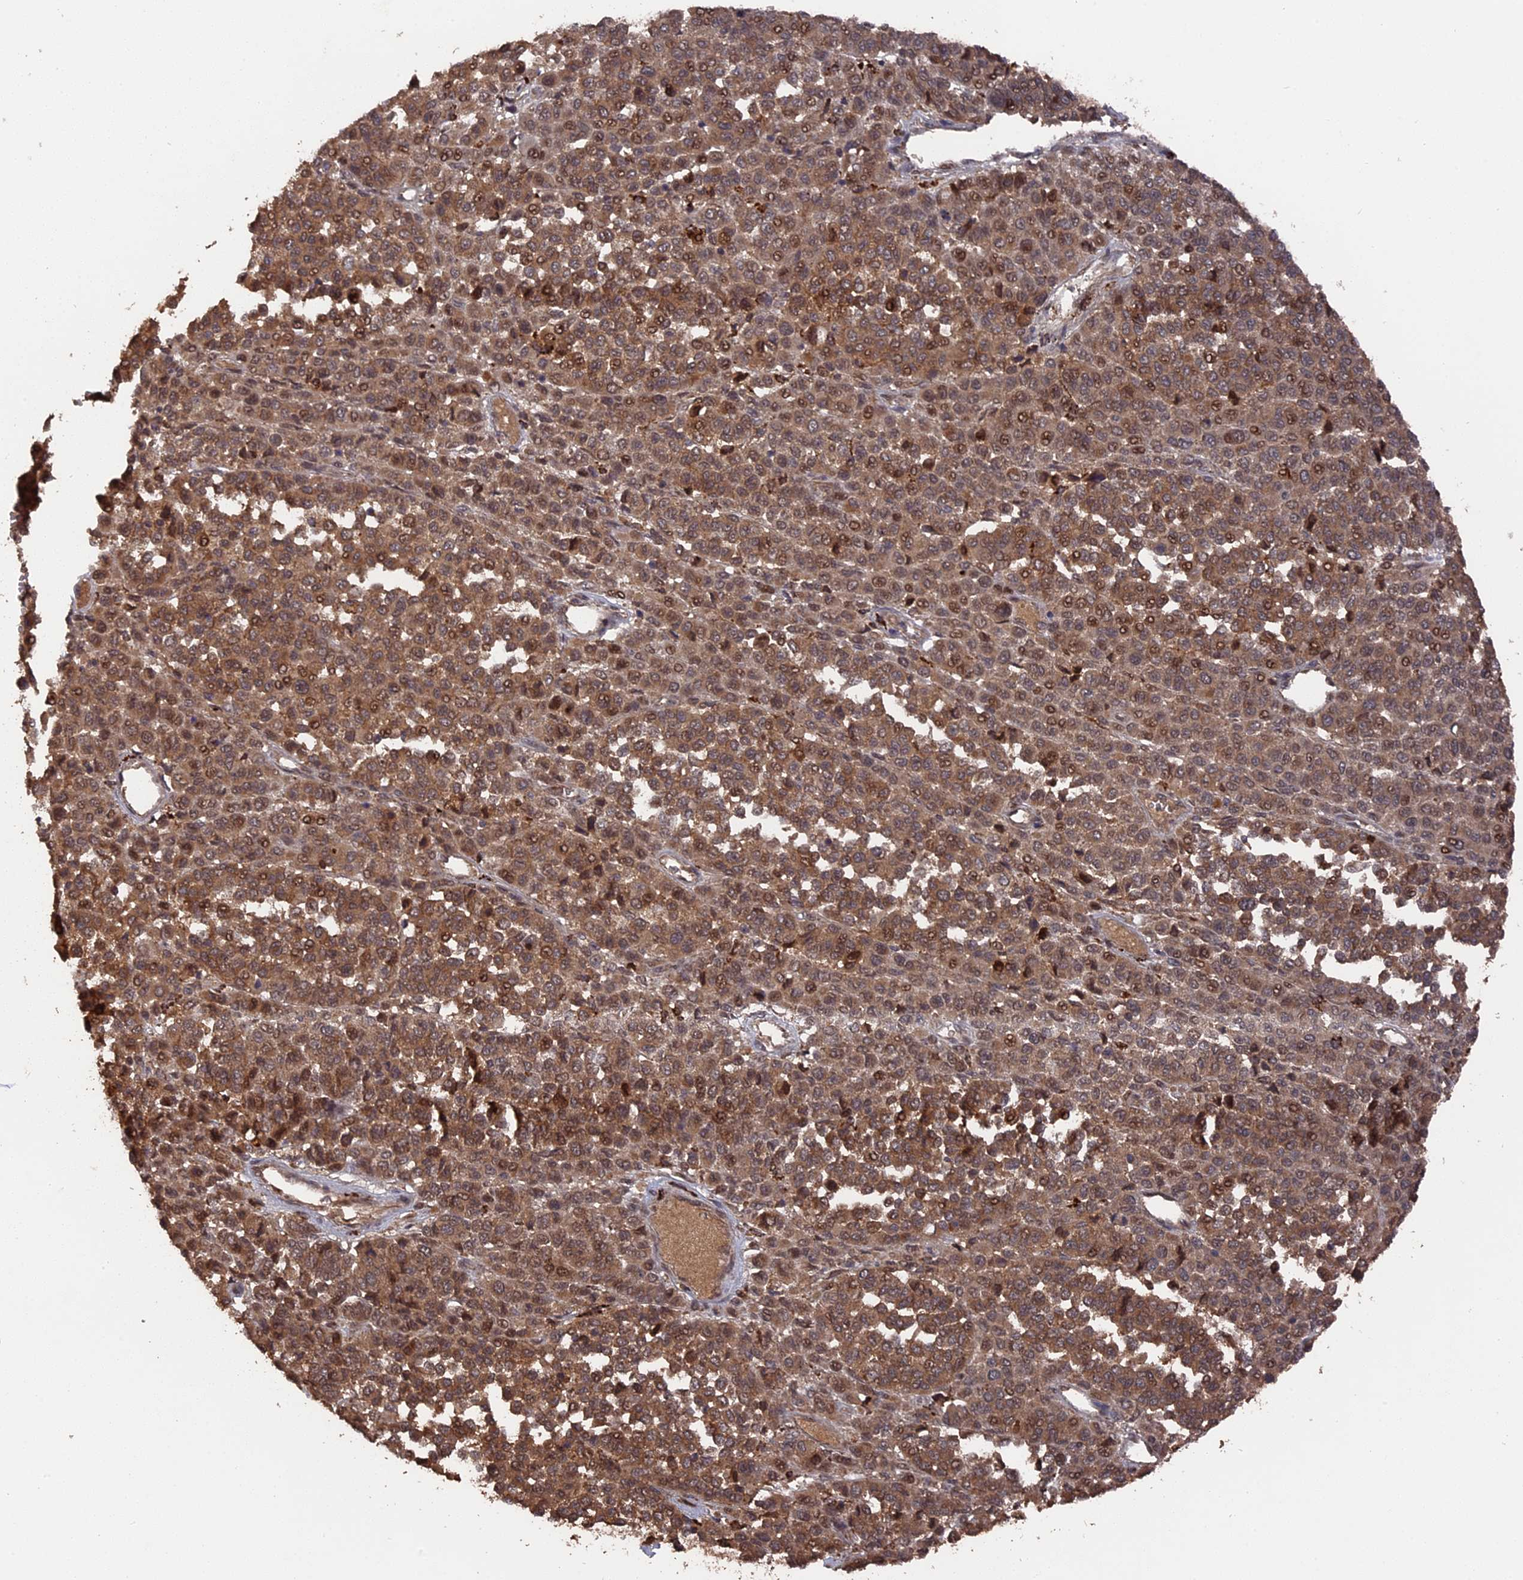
{"staining": {"intensity": "moderate", "quantity": ">75%", "location": "cytoplasmic/membranous,nuclear"}, "tissue": "melanoma", "cell_type": "Tumor cells", "image_type": "cancer", "snomed": [{"axis": "morphology", "description": "Malignant melanoma, Metastatic site"}, {"axis": "topography", "description": "Pancreas"}], "caption": "Protein expression analysis of human melanoma reveals moderate cytoplasmic/membranous and nuclear expression in approximately >75% of tumor cells.", "gene": "TELO2", "patient": {"sex": "female", "age": 30}}